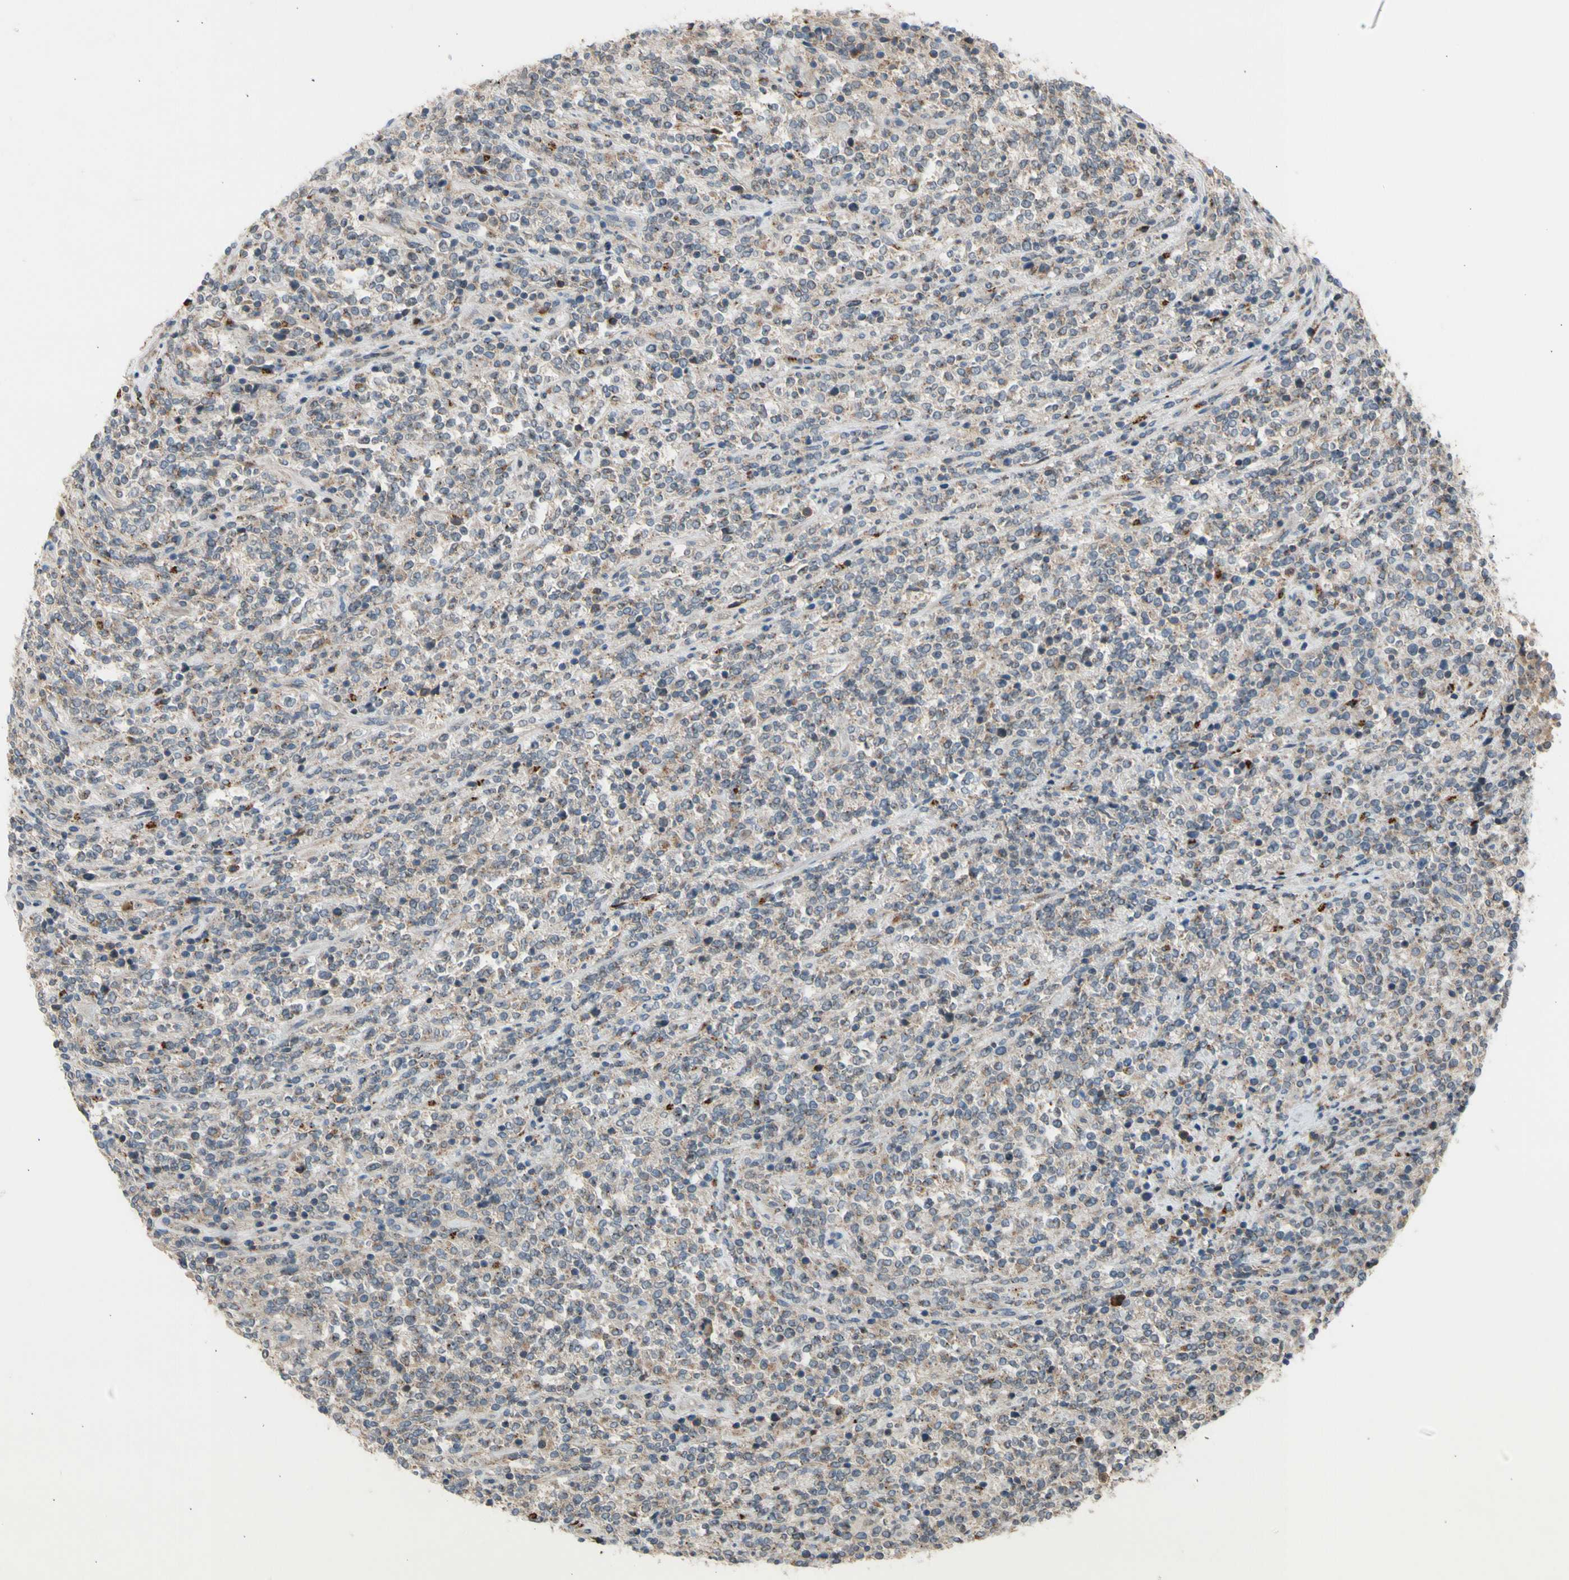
{"staining": {"intensity": "weak", "quantity": "25%-75%", "location": "cytoplasmic/membranous"}, "tissue": "lymphoma", "cell_type": "Tumor cells", "image_type": "cancer", "snomed": [{"axis": "morphology", "description": "Malignant lymphoma, non-Hodgkin's type, High grade"}, {"axis": "topography", "description": "Soft tissue"}], "caption": "Protein staining of lymphoma tissue displays weak cytoplasmic/membranous expression in about 25%-75% of tumor cells.", "gene": "GALNT5", "patient": {"sex": "male", "age": 18}}